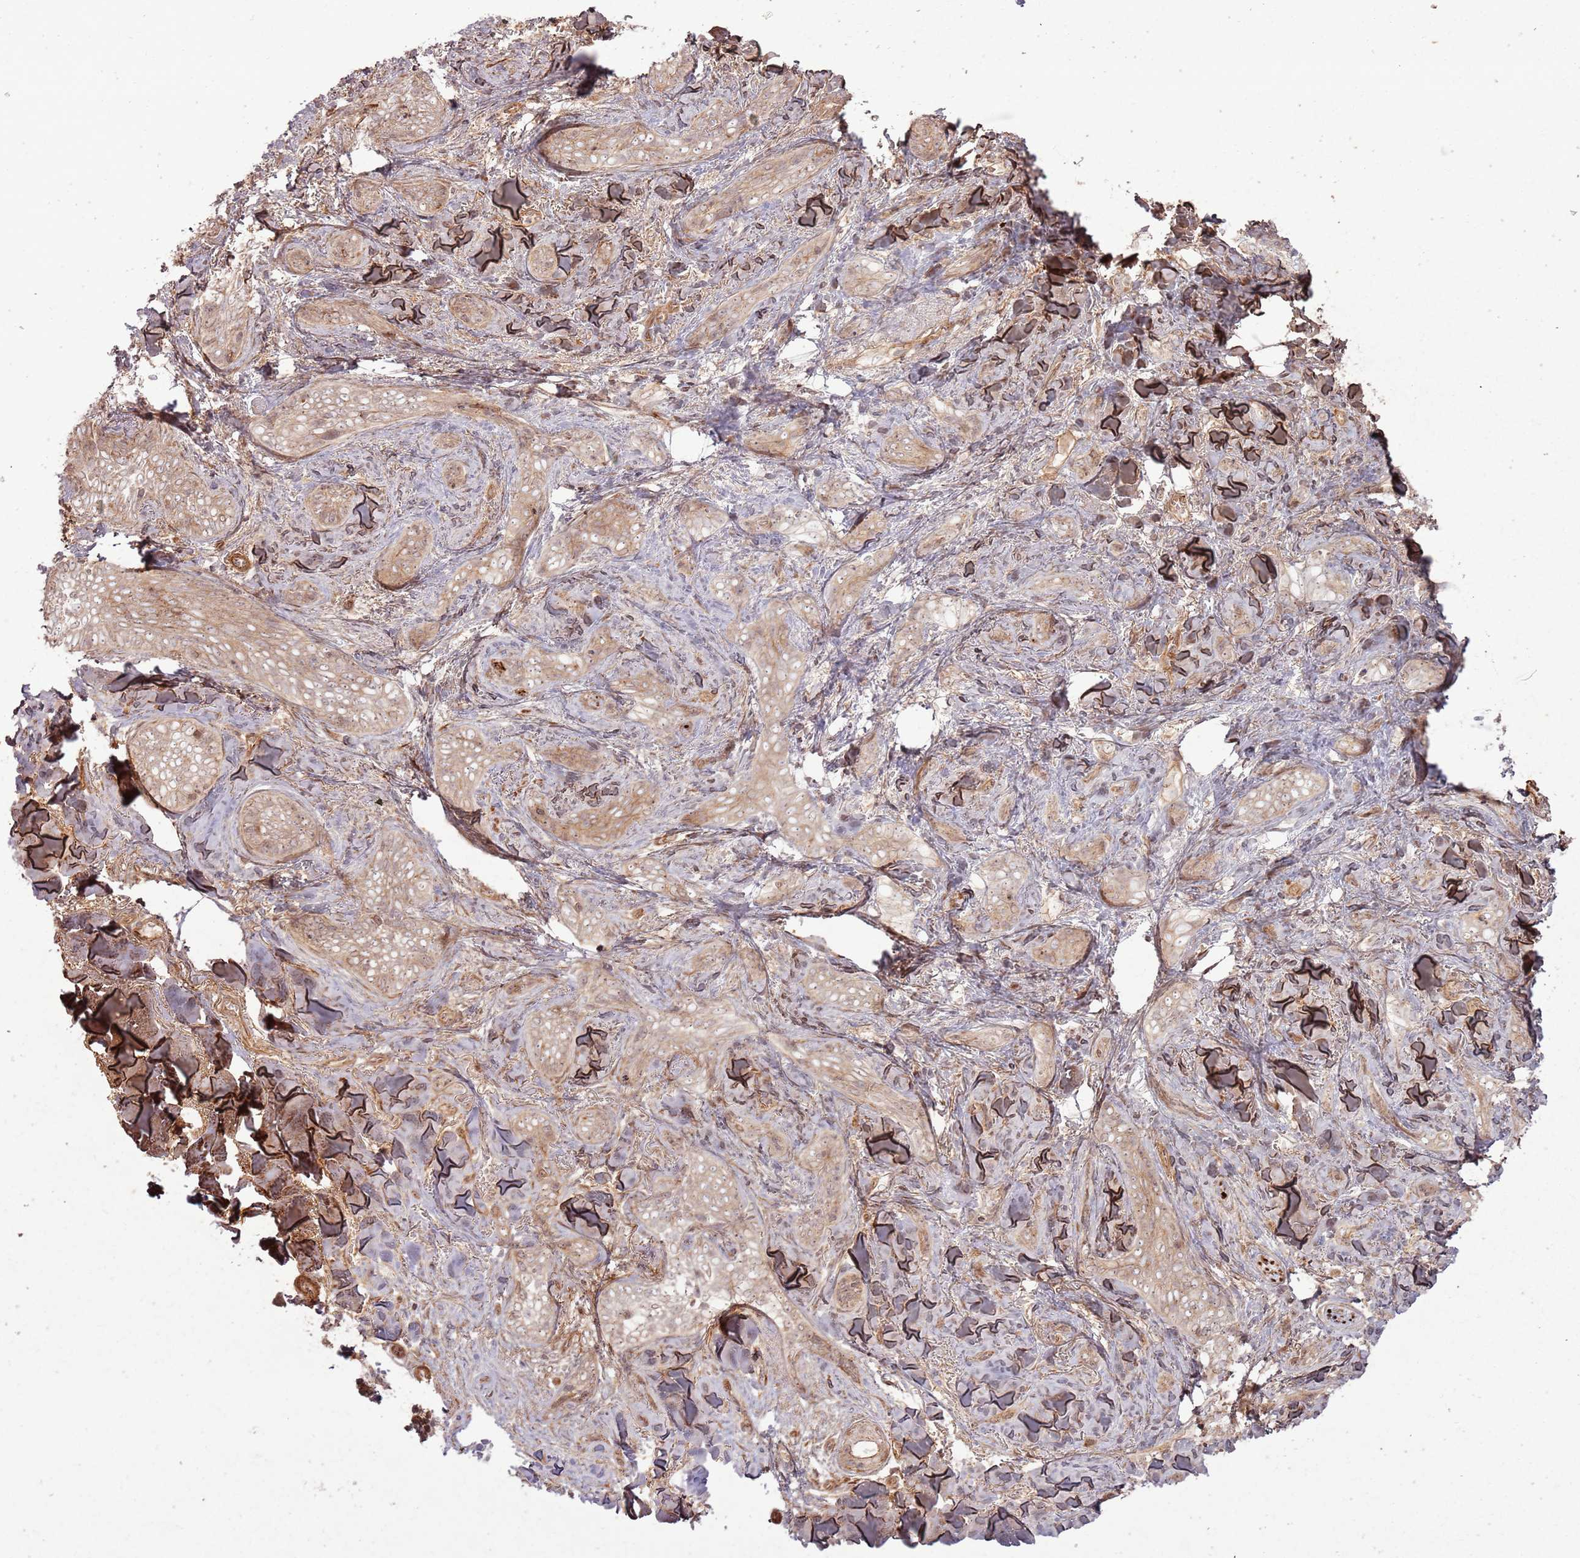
{"staining": {"intensity": "moderate", "quantity": ">75%", "location": "cytoplasmic/membranous"}, "tissue": "skin cancer", "cell_type": "Tumor cells", "image_type": "cancer", "snomed": [{"axis": "morphology", "description": "Basal cell carcinoma"}, {"axis": "topography", "description": "Skin"}], "caption": "This image shows basal cell carcinoma (skin) stained with immunohistochemistry (IHC) to label a protein in brown. The cytoplasmic/membranous of tumor cells show moderate positivity for the protein. Nuclei are counter-stained blue.", "gene": "ZNF623", "patient": {"sex": "female", "age": 55}}